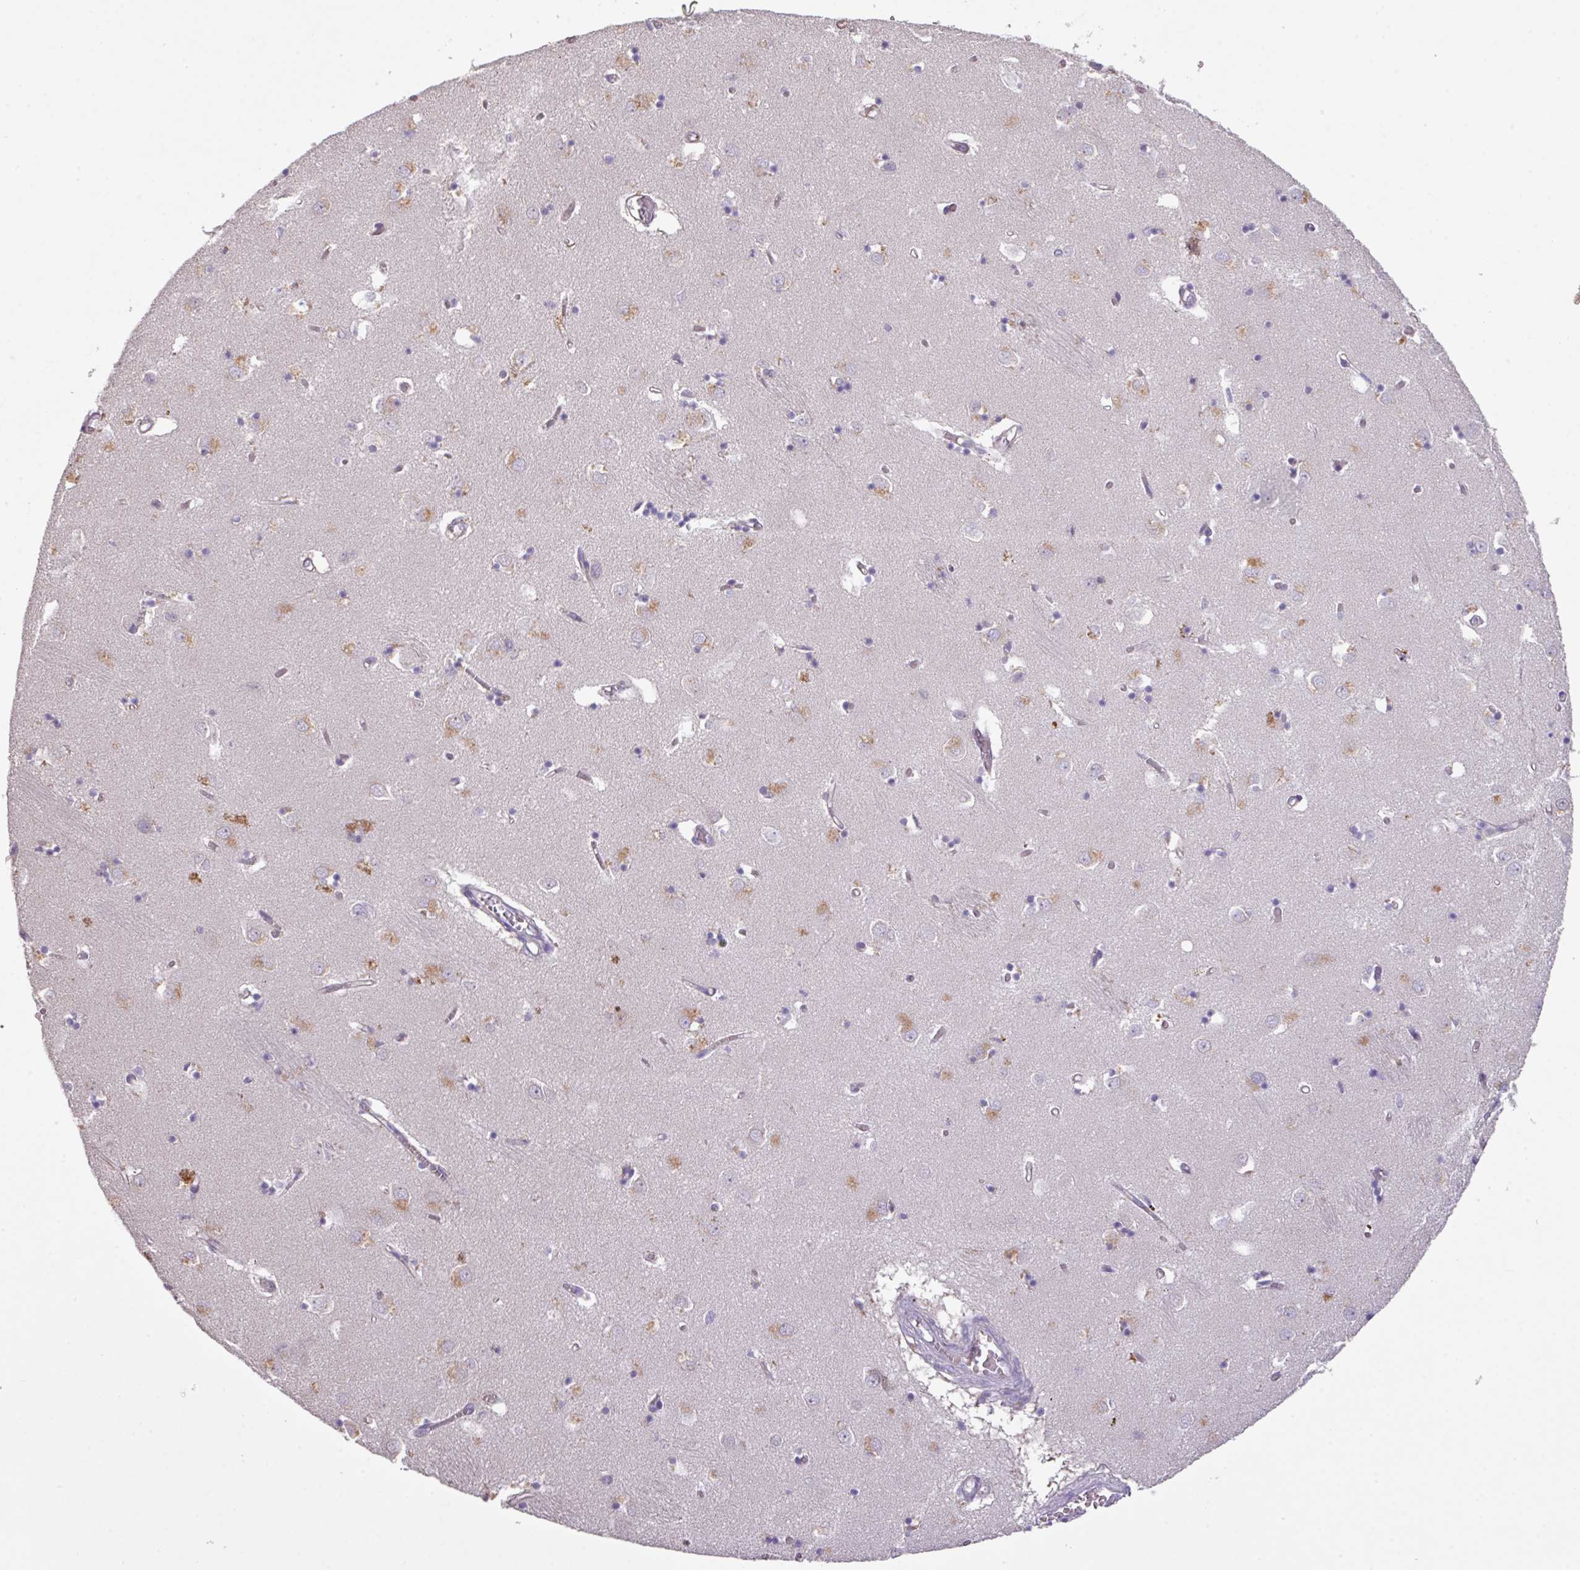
{"staining": {"intensity": "negative", "quantity": "none", "location": "none"}, "tissue": "caudate", "cell_type": "Glial cells", "image_type": "normal", "snomed": [{"axis": "morphology", "description": "Normal tissue, NOS"}, {"axis": "topography", "description": "Lateral ventricle wall"}], "caption": "Normal caudate was stained to show a protein in brown. There is no significant positivity in glial cells. Nuclei are stained in blue.", "gene": "PRADC1", "patient": {"sex": "male", "age": 70}}